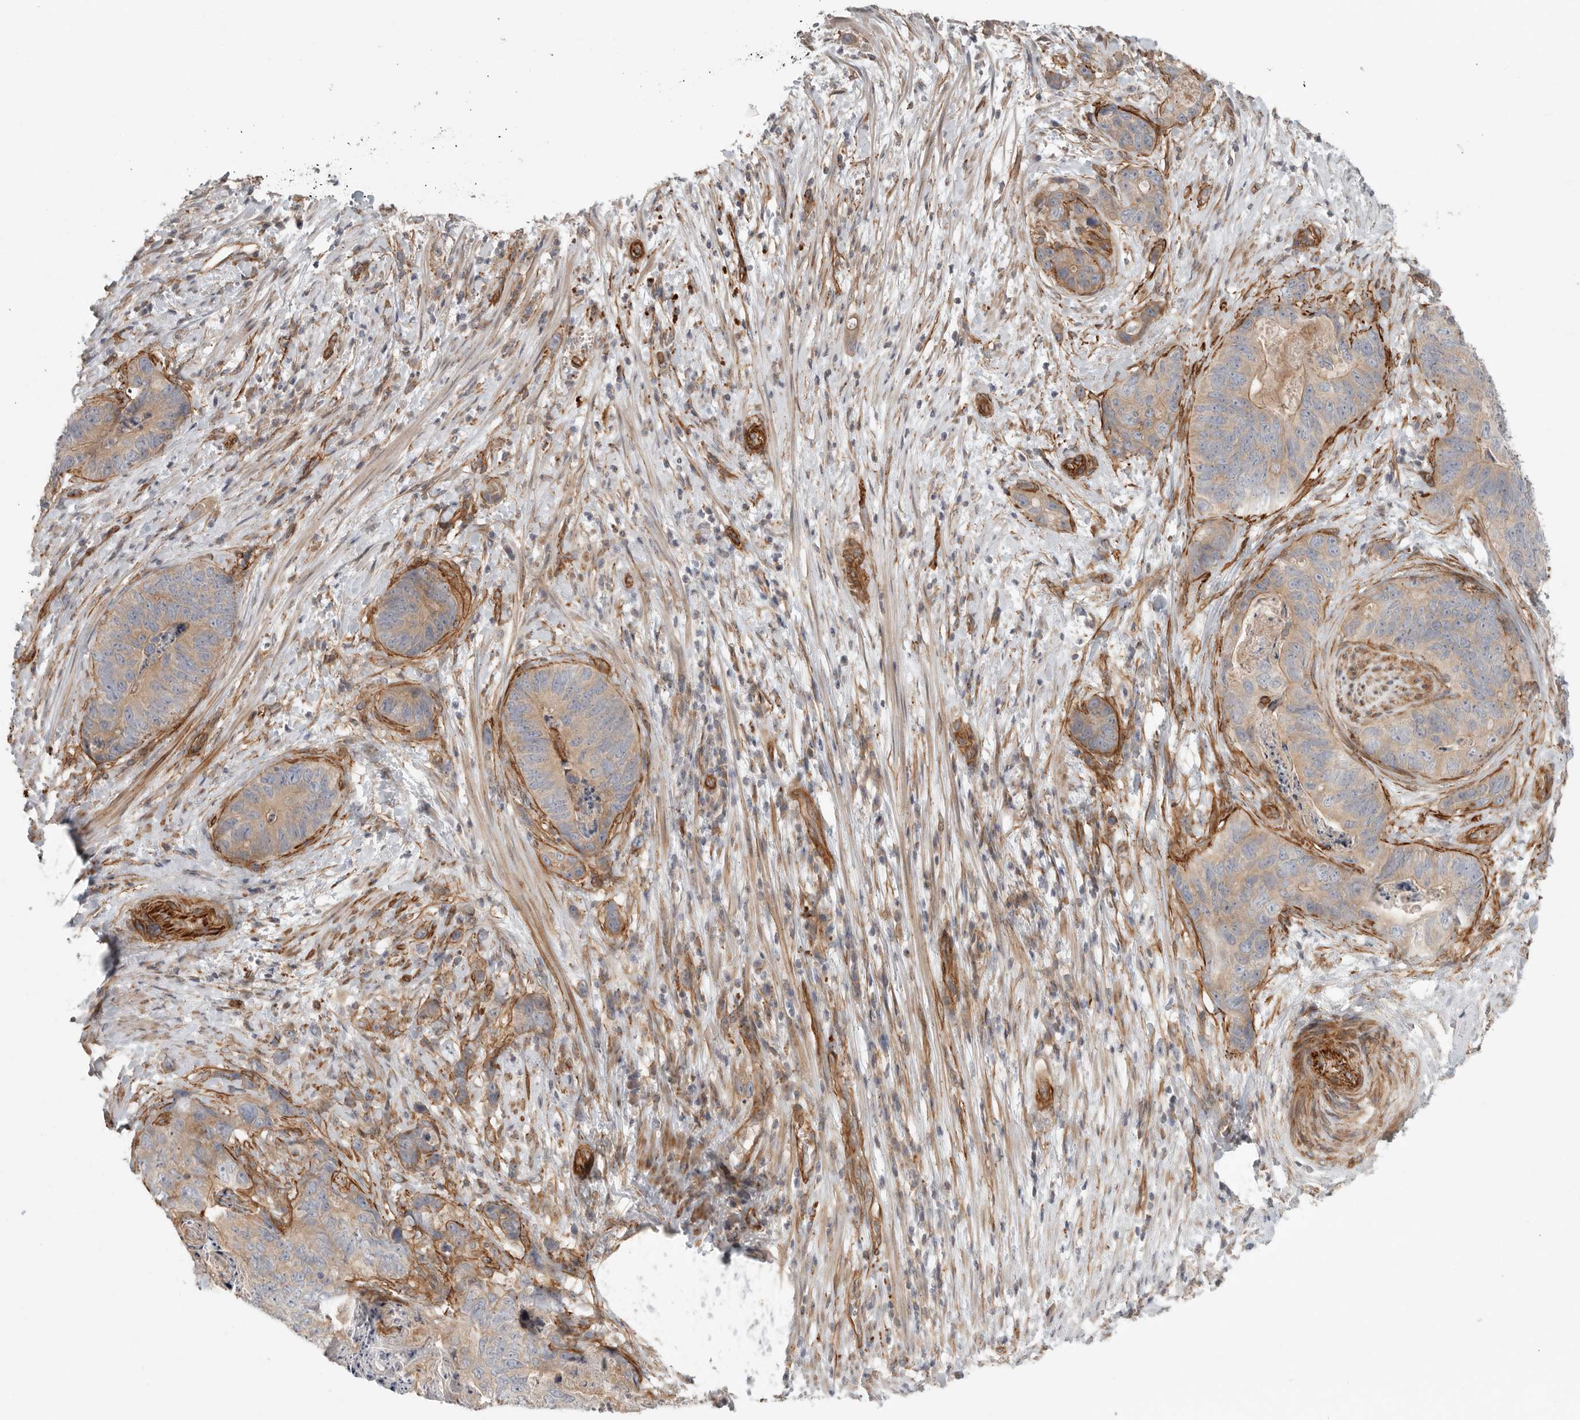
{"staining": {"intensity": "weak", "quantity": ">75%", "location": "cytoplasmic/membranous"}, "tissue": "stomach cancer", "cell_type": "Tumor cells", "image_type": "cancer", "snomed": [{"axis": "morphology", "description": "Normal tissue, NOS"}, {"axis": "morphology", "description": "Adenocarcinoma, NOS"}, {"axis": "topography", "description": "Stomach"}], "caption": "An image of human stomach cancer stained for a protein exhibits weak cytoplasmic/membranous brown staining in tumor cells.", "gene": "LONRF1", "patient": {"sex": "female", "age": 89}}